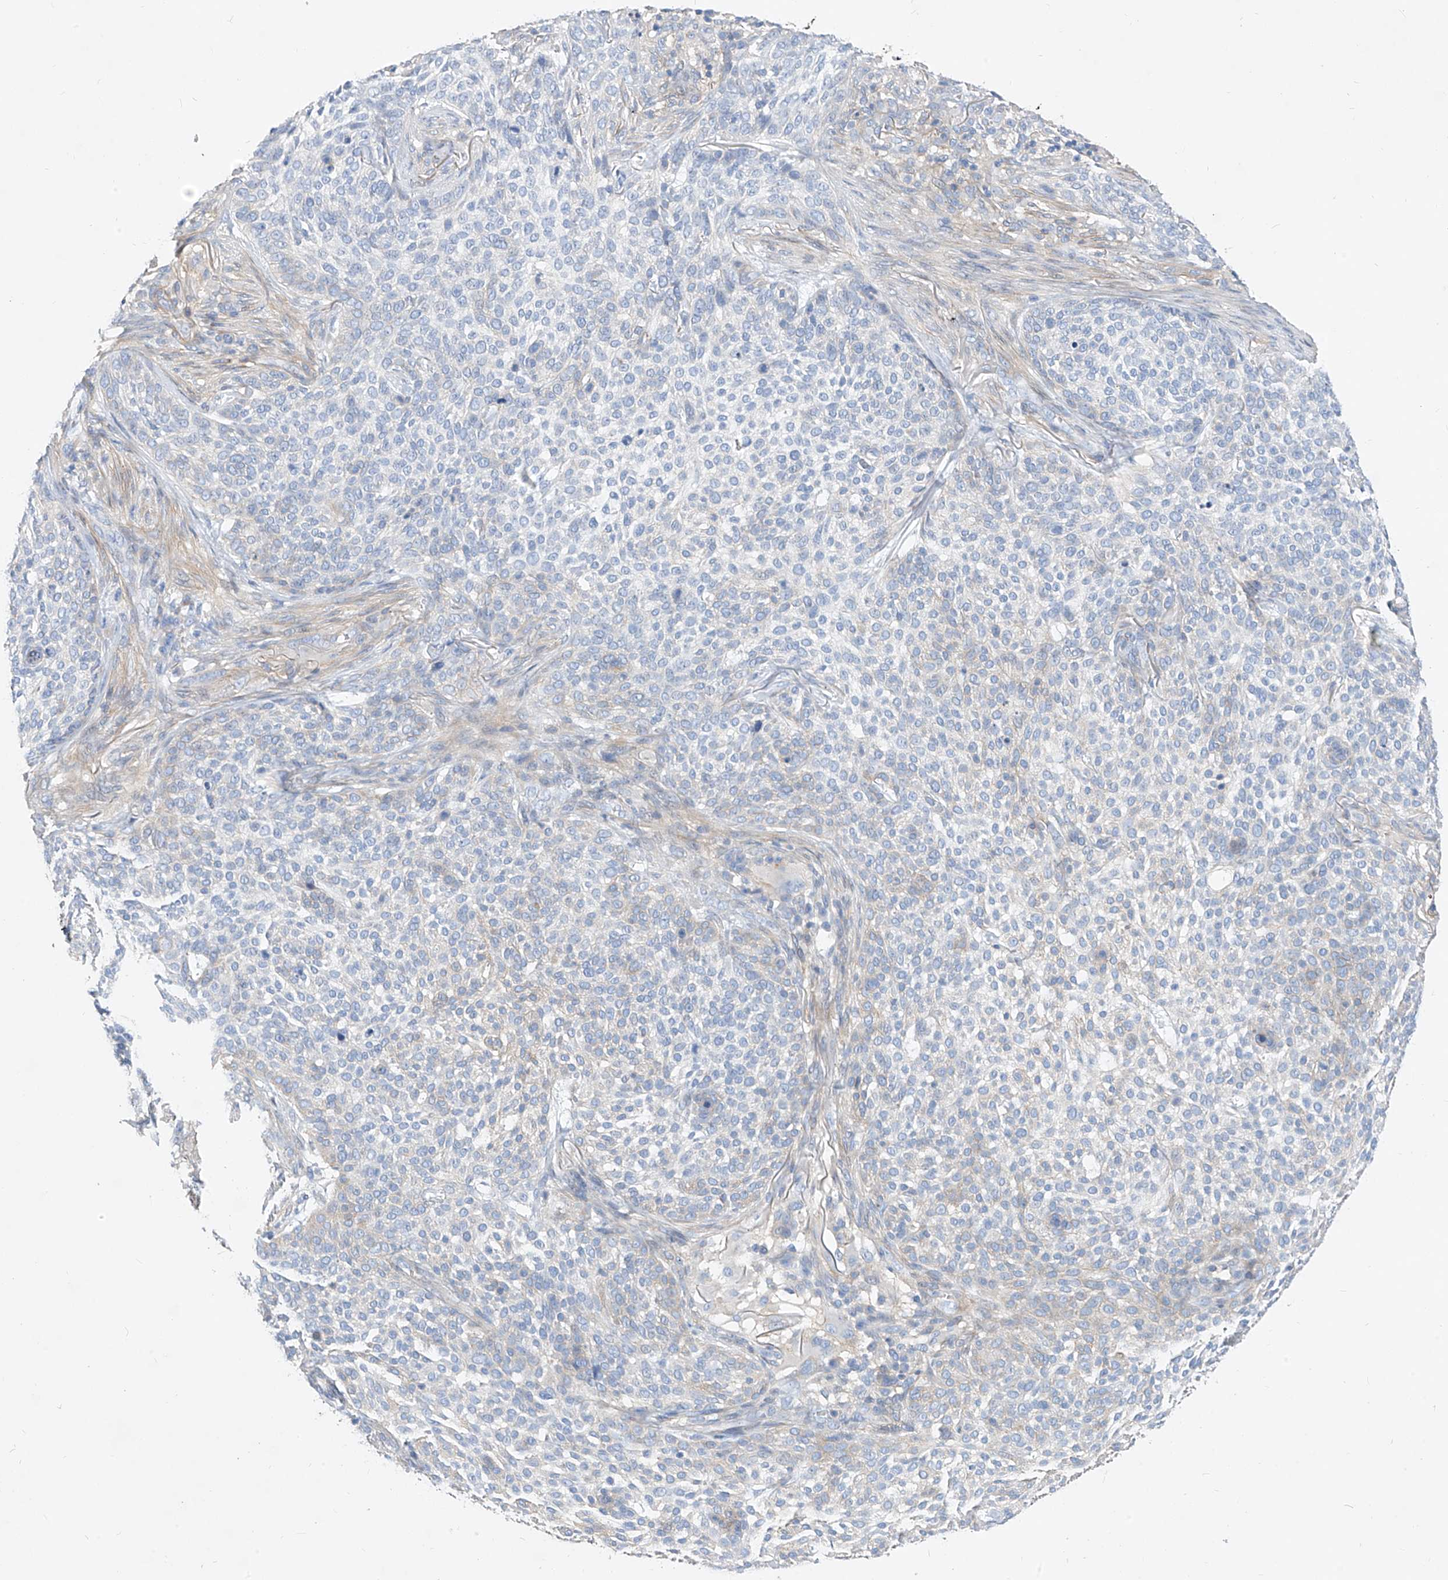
{"staining": {"intensity": "negative", "quantity": "none", "location": "none"}, "tissue": "skin cancer", "cell_type": "Tumor cells", "image_type": "cancer", "snomed": [{"axis": "morphology", "description": "Basal cell carcinoma"}, {"axis": "topography", "description": "Skin"}], "caption": "Photomicrograph shows no protein staining in tumor cells of skin cancer tissue.", "gene": "SCGB2A1", "patient": {"sex": "female", "age": 64}}